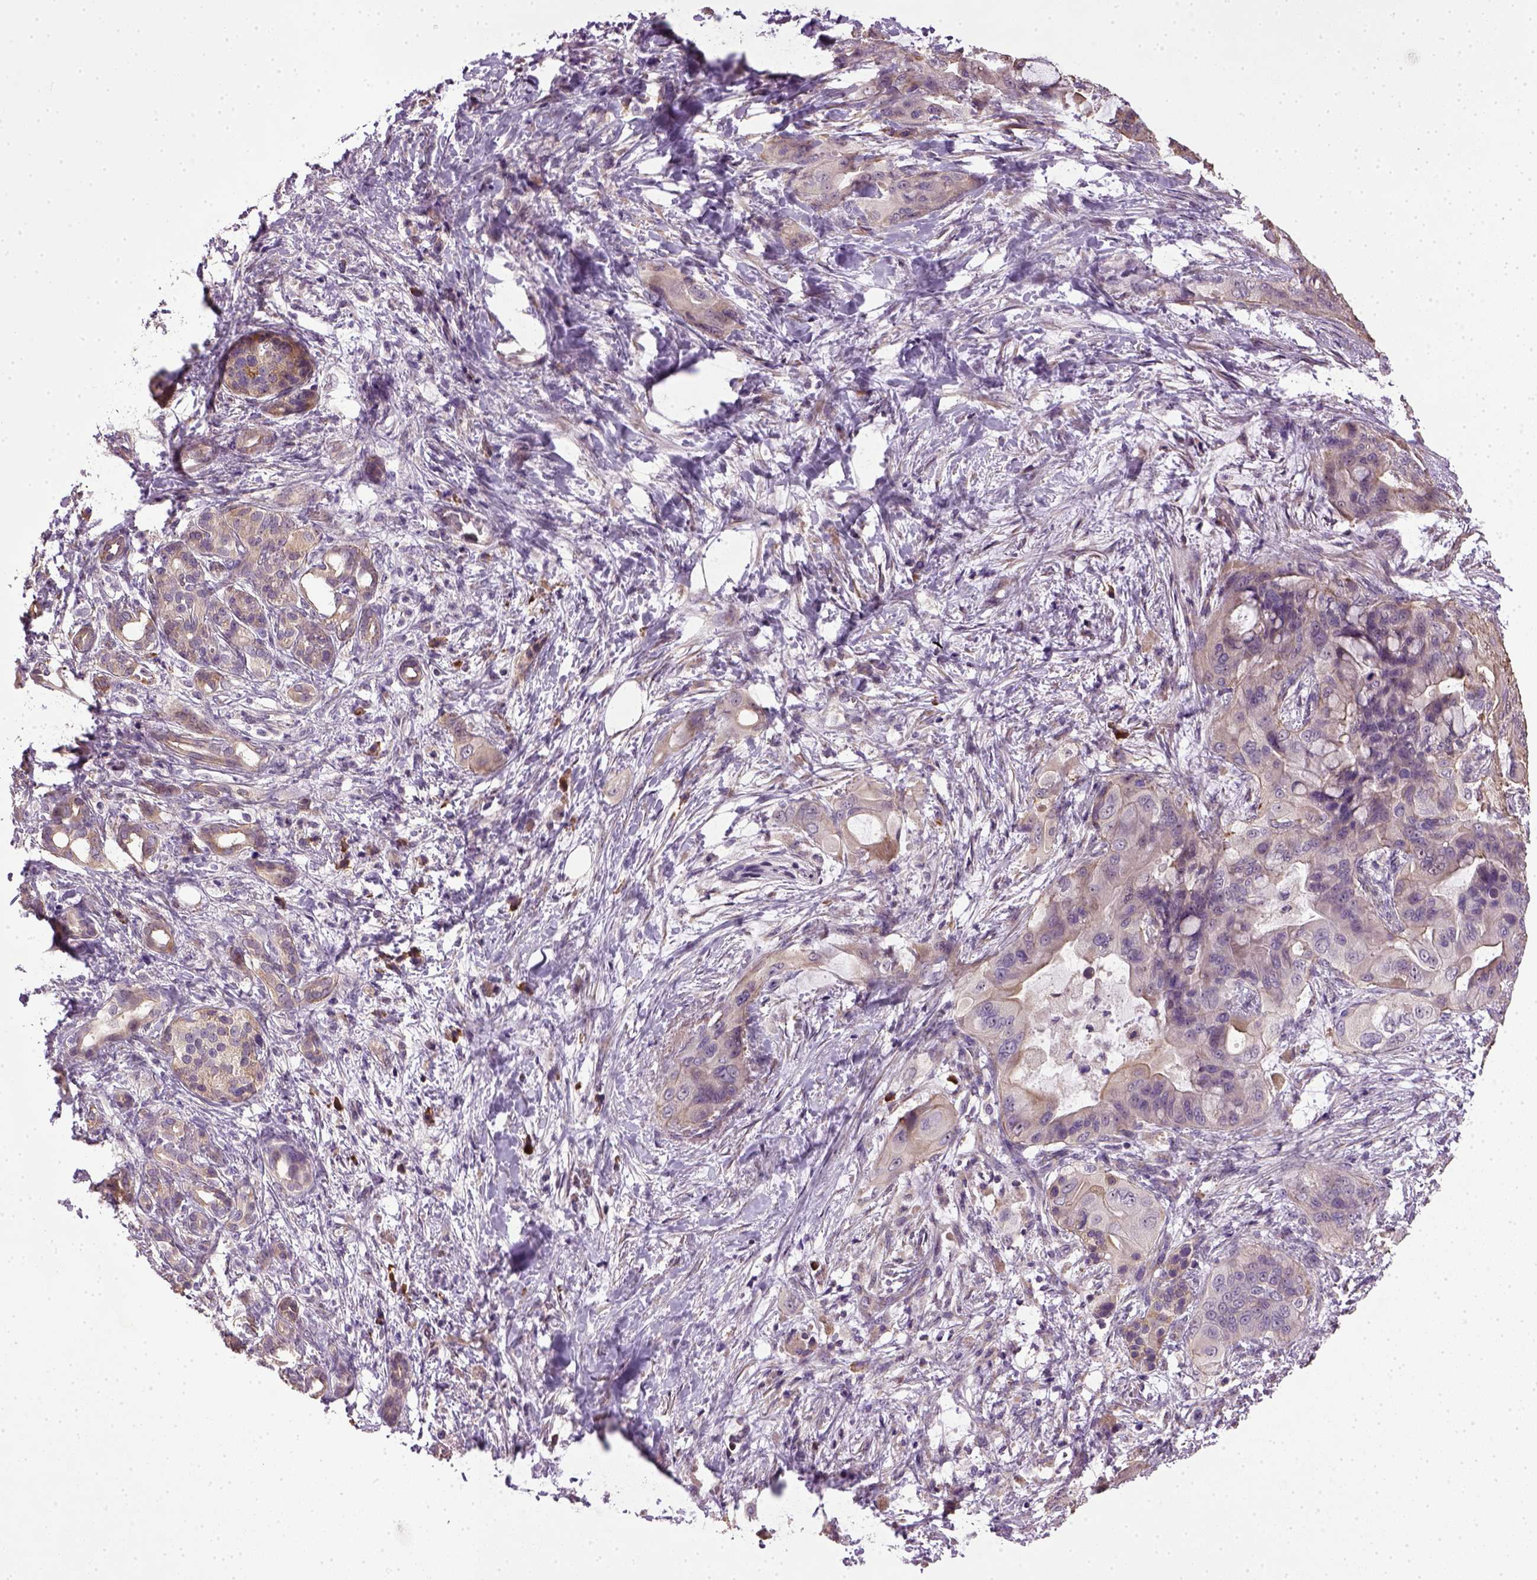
{"staining": {"intensity": "negative", "quantity": "none", "location": "none"}, "tissue": "pancreatic cancer", "cell_type": "Tumor cells", "image_type": "cancer", "snomed": [{"axis": "morphology", "description": "Adenocarcinoma, NOS"}, {"axis": "topography", "description": "Pancreas"}], "caption": "Tumor cells are negative for brown protein staining in pancreatic cancer.", "gene": "TPRG1", "patient": {"sex": "male", "age": 71}}